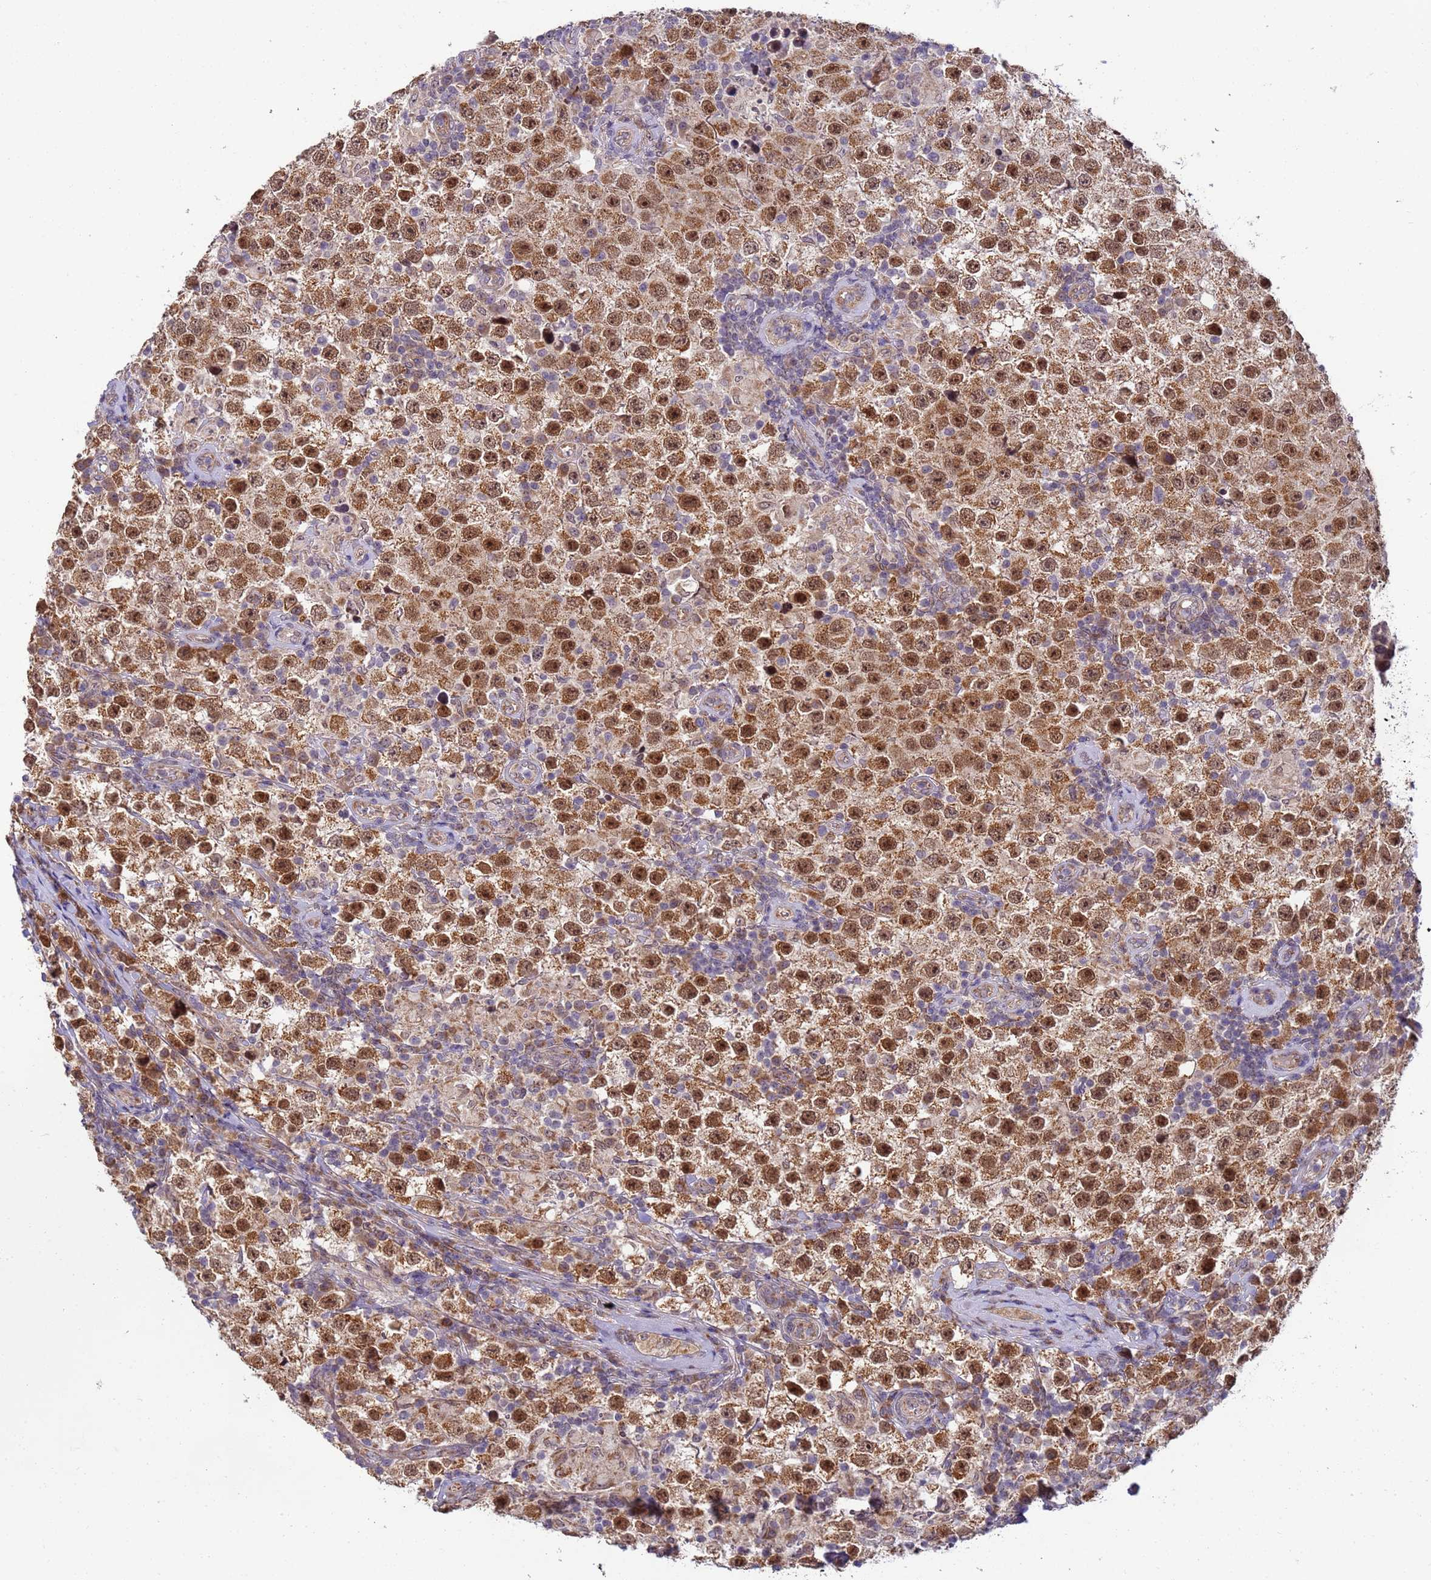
{"staining": {"intensity": "moderate", "quantity": ">75%", "location": "cytoplasmic/membranous,nuclear"}, "tissue": "testis cancer", "cell_type": "Tumor cells", "image_type": "cancer", "snomed": [{"axis": "morphology", "description": "Normal tissue, NOS"}, {"axis": "morphology", "description": "Urothelial carcinoma, High grade"}, {"axis": "morphology", "description": "Seminoma, NOS"}, {"axis": "morphology", "description": "Carcinoma, Embryonal, NOS"}, {"axis": "topography", "description": "Urinary bladder"}, {"axis": "topography", "description": "Testis"}], "caption": "Immunohistochemistry (IHC) photomicrograph of testis cancer stained for a protein (brown), which shows medium levels of moderate cytoplasmic/membranous and nuclear positivity in approximately >75% of tumor cells.", "gene": "RAPGEF3", "patient": {"sex": "male", "age": 41}}